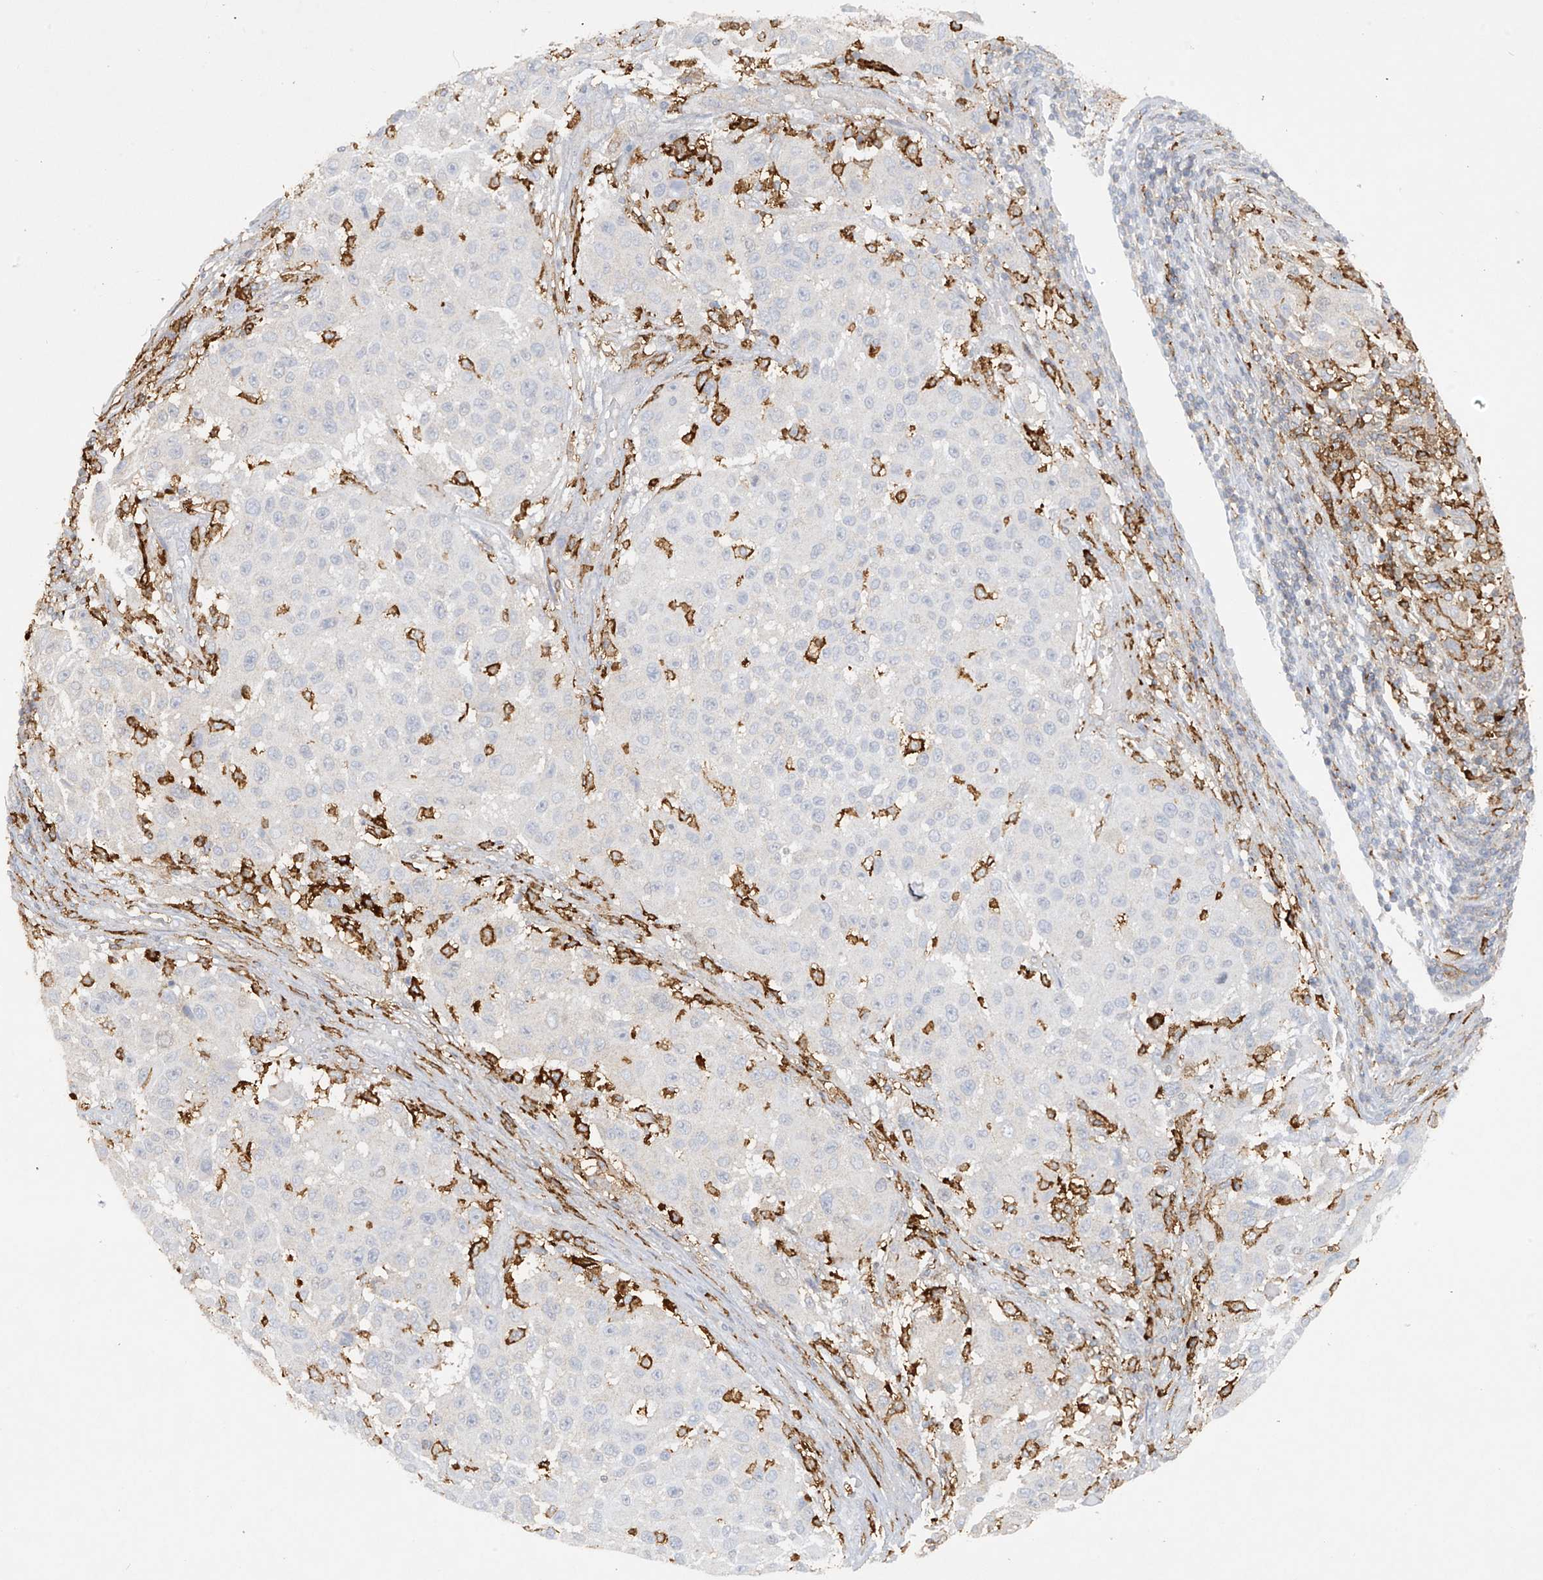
{"staining": {"intensity": "negative", "quantity": "none", "location": "none"}, "tissue": "melanoma", "cell_type": "Tumor cells", "image_type": "cancer", "snomed": [{"axis": "morphology", "description": "Malignant melanoma, Metastatic site"}, {"axis": "topography", "description": "Lymph node"}], "caption": "Tumor cells show no significant expression in malignant melanoma (metastatic site).", "gene": "FCGR3A", "patient": {"sex": "male", "age": 61}}